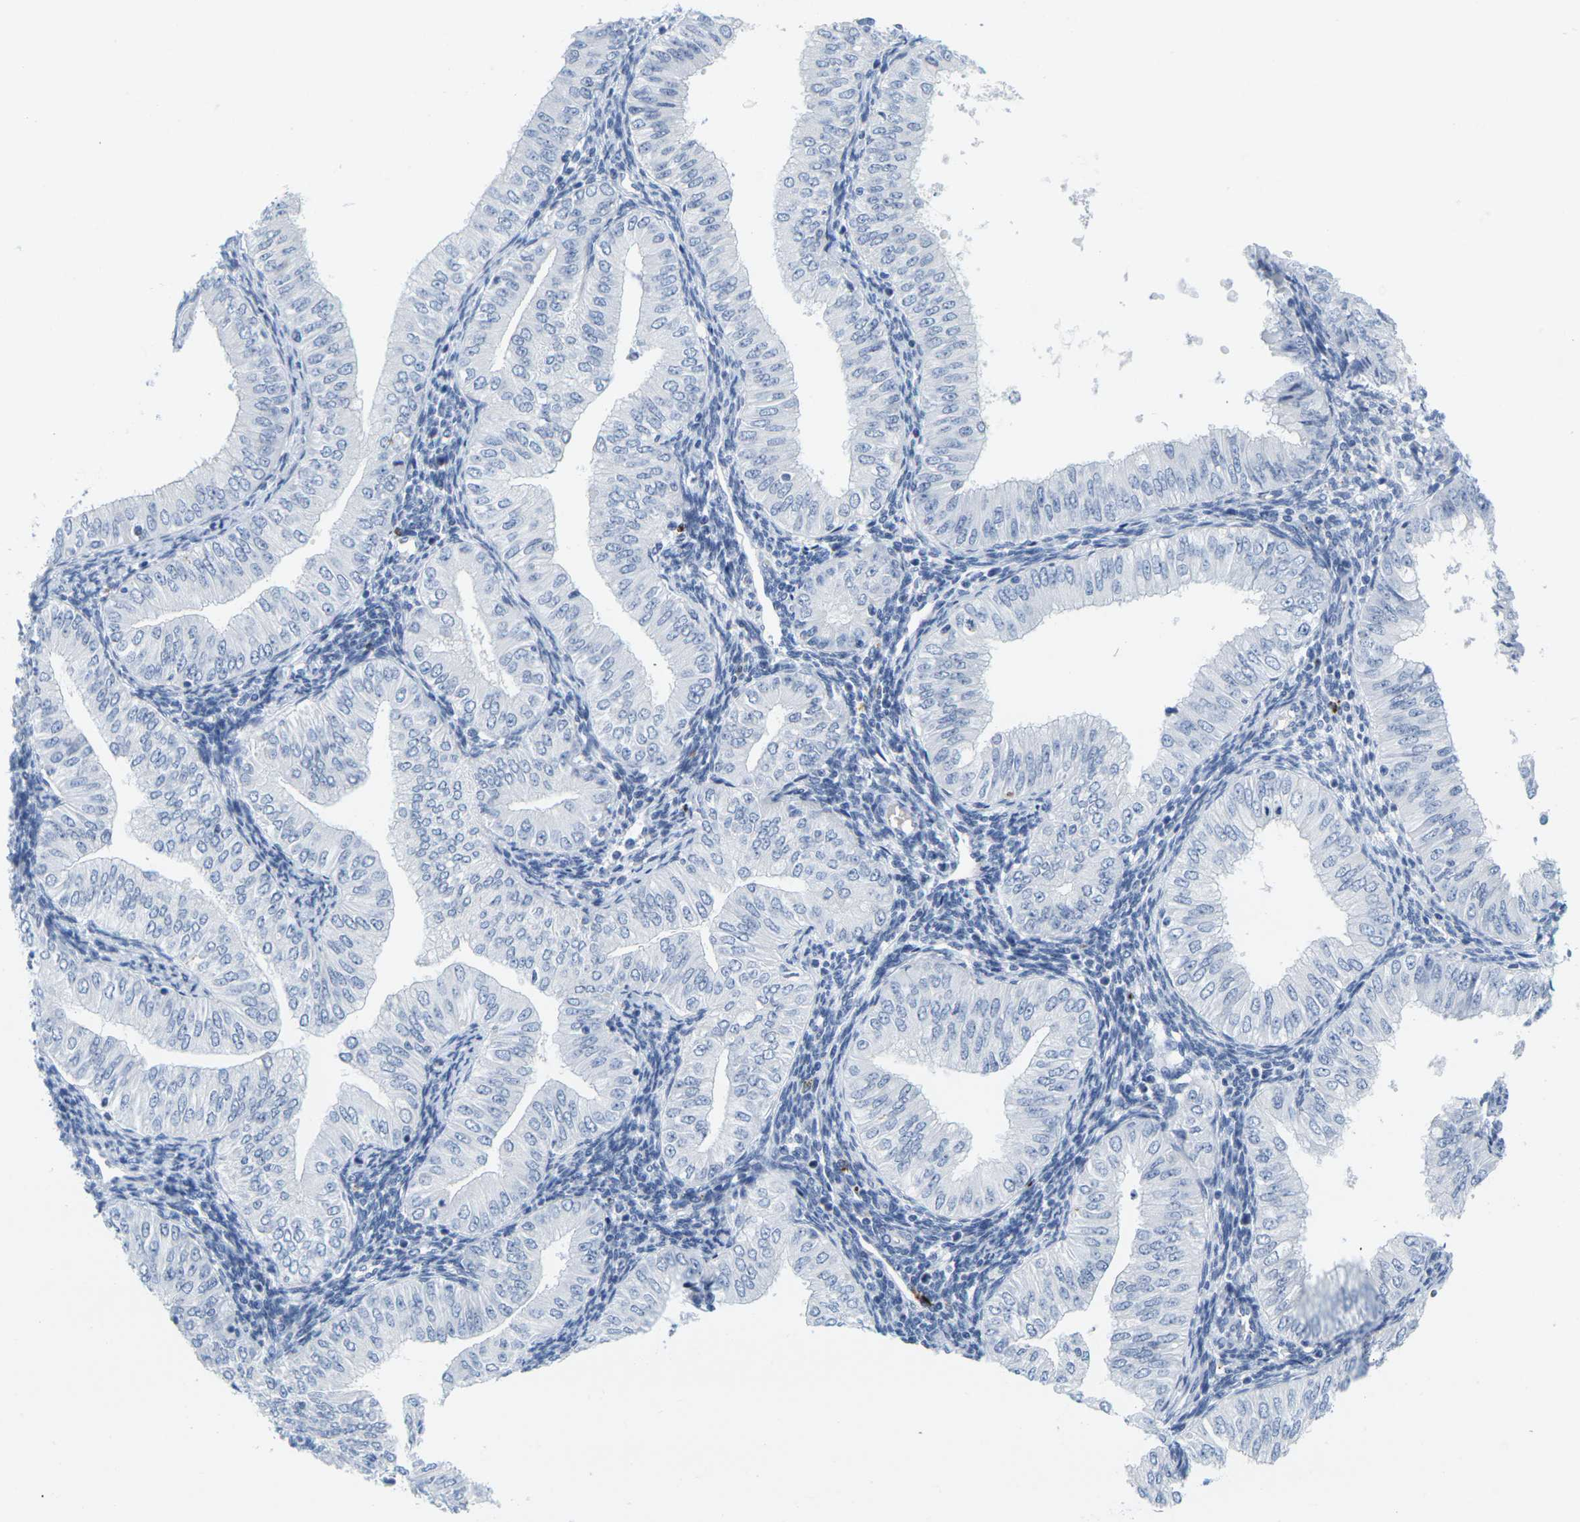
{"staining": {"intensity": "negative", "quantity": "none", "location": "none"}, "tissue": "endometrial cancer", "cell_type": "Tumor cells", "image_type": "cancer", "snomed": [{"axis": "morphology", "description": "Normal tissue, NOS"}, {"axis": "morphology", "description": "Adenocarcinoma, NOS"}, {"axis": "topography", "description": "Endometrium"}], "caption": "Immunohistochemistry of human endometrial adenocarcinoma demonstrates no positivity in tumor cells. (DAB immunohistochemistry with hematoxylin counter stain).", "gene": "HLA-DOB", "patient": {"sex": "female", "age": 53}}